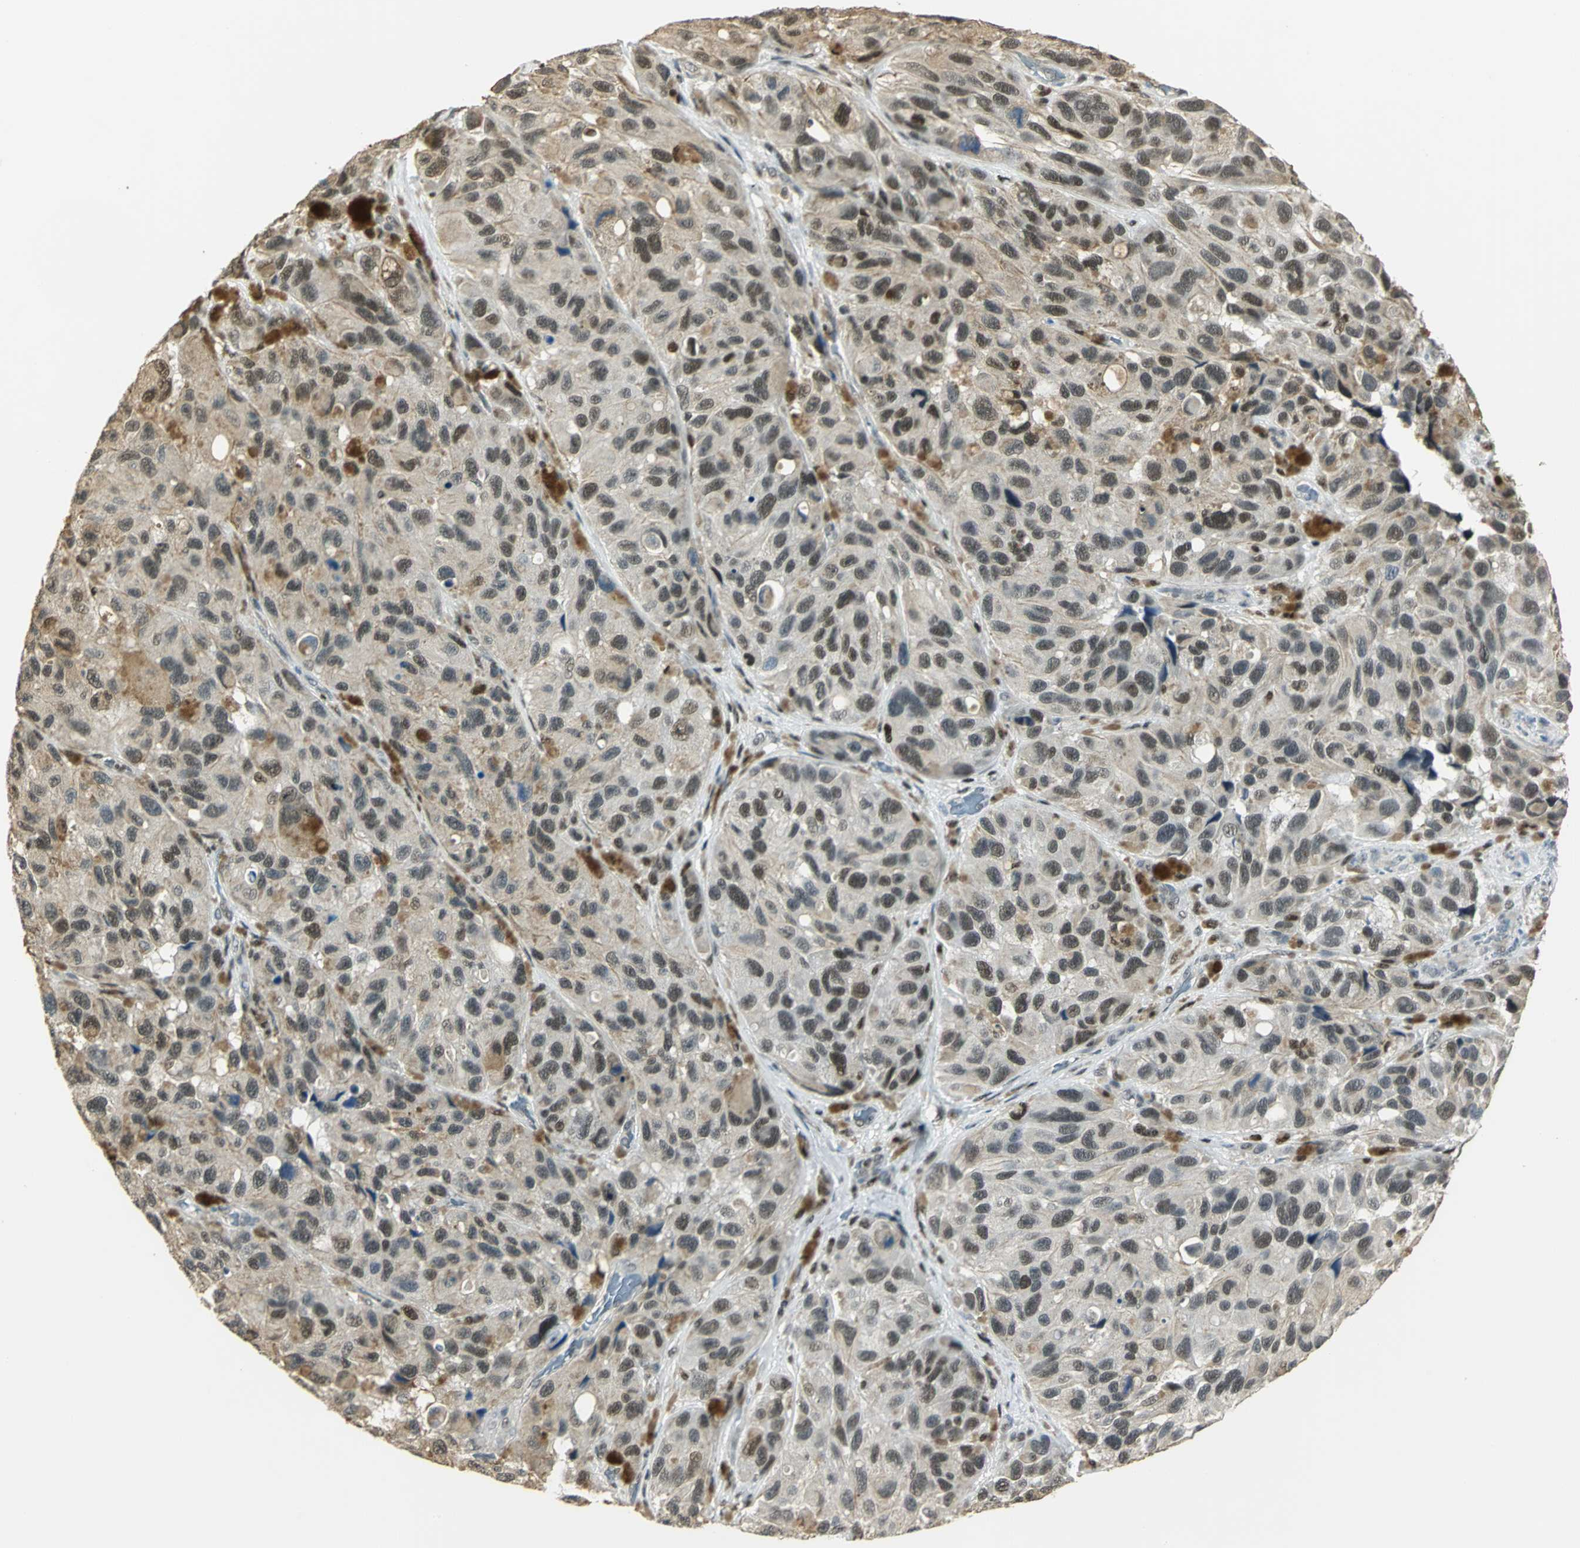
{"staining": {"intensity": "weak", "quantity": ">75%", "location": "nuclear"}, "tissue": "melanoma", "cell_type": "Tumor cells", "image_type": "cancer", "snomed": [{"axis": "morphology", "description": "Malignant melanoma, NOS"}, {"axis": "topography", "description": "Skin"}], "caption": "Tumor cells demonstrate low levels of weak nuclear positivity in about >75% of cells in melanoma.", "gene": "ELF1", "patient": {"sex": "female", "age": 73}}